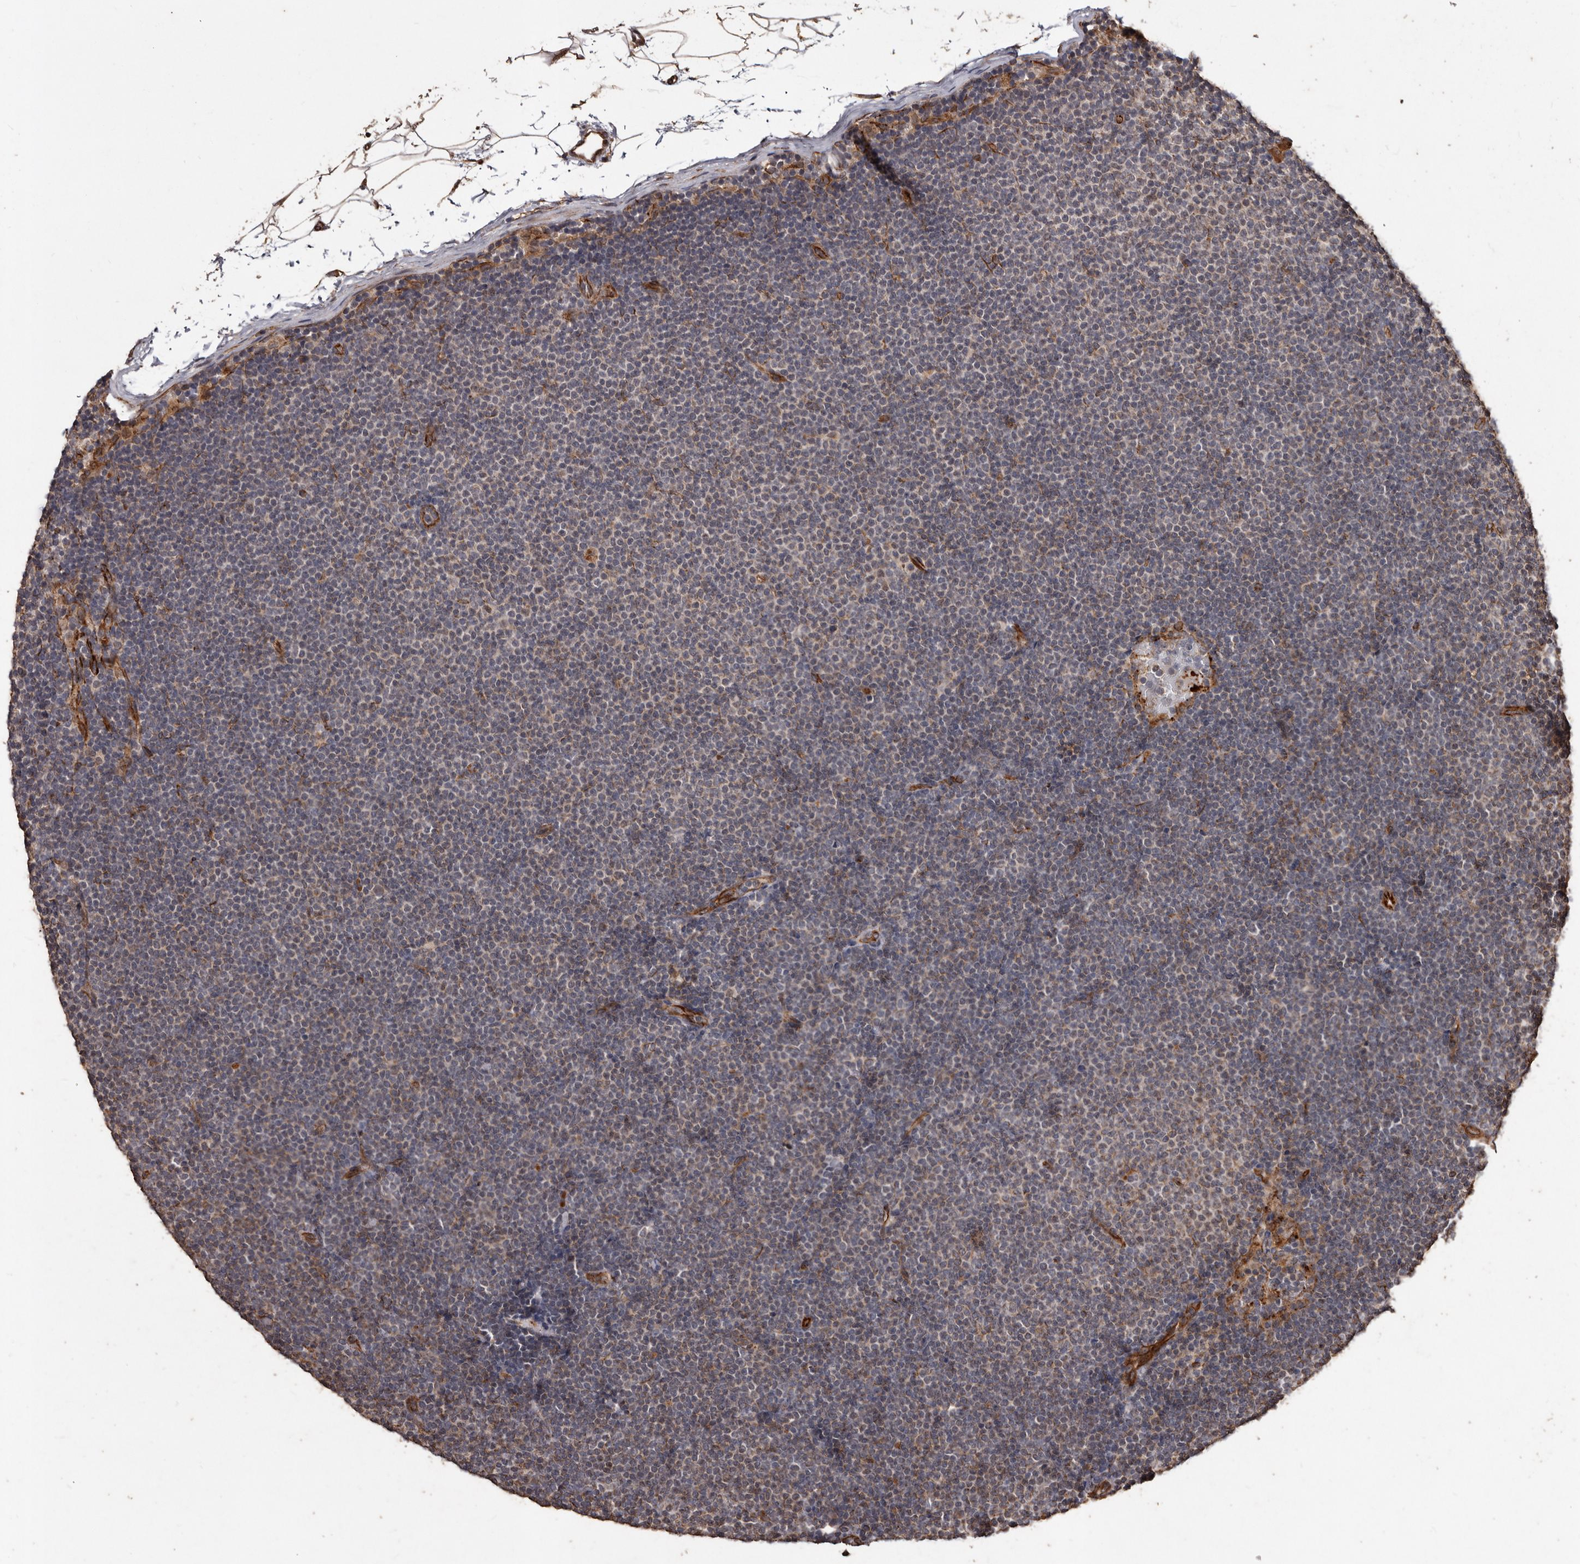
{"staining": {"intensity": "negative", "quantity": "none", "location": "none"}, "tissue": "lymphoma", "cell_type": "Tumor cells", "image_type": "cancer", "snomed": [{"axis": "morphology", "description": "Malignant lymphoma, non-Hodgkin's type, Low grade"}, {"axis": "topography", "description": "Lymph node"}], "caption": "Tumor cells are negative for protein expression in human lymphoma.", "gene": "BRAT1", "patient": {"sex": "female", "age": 53}}